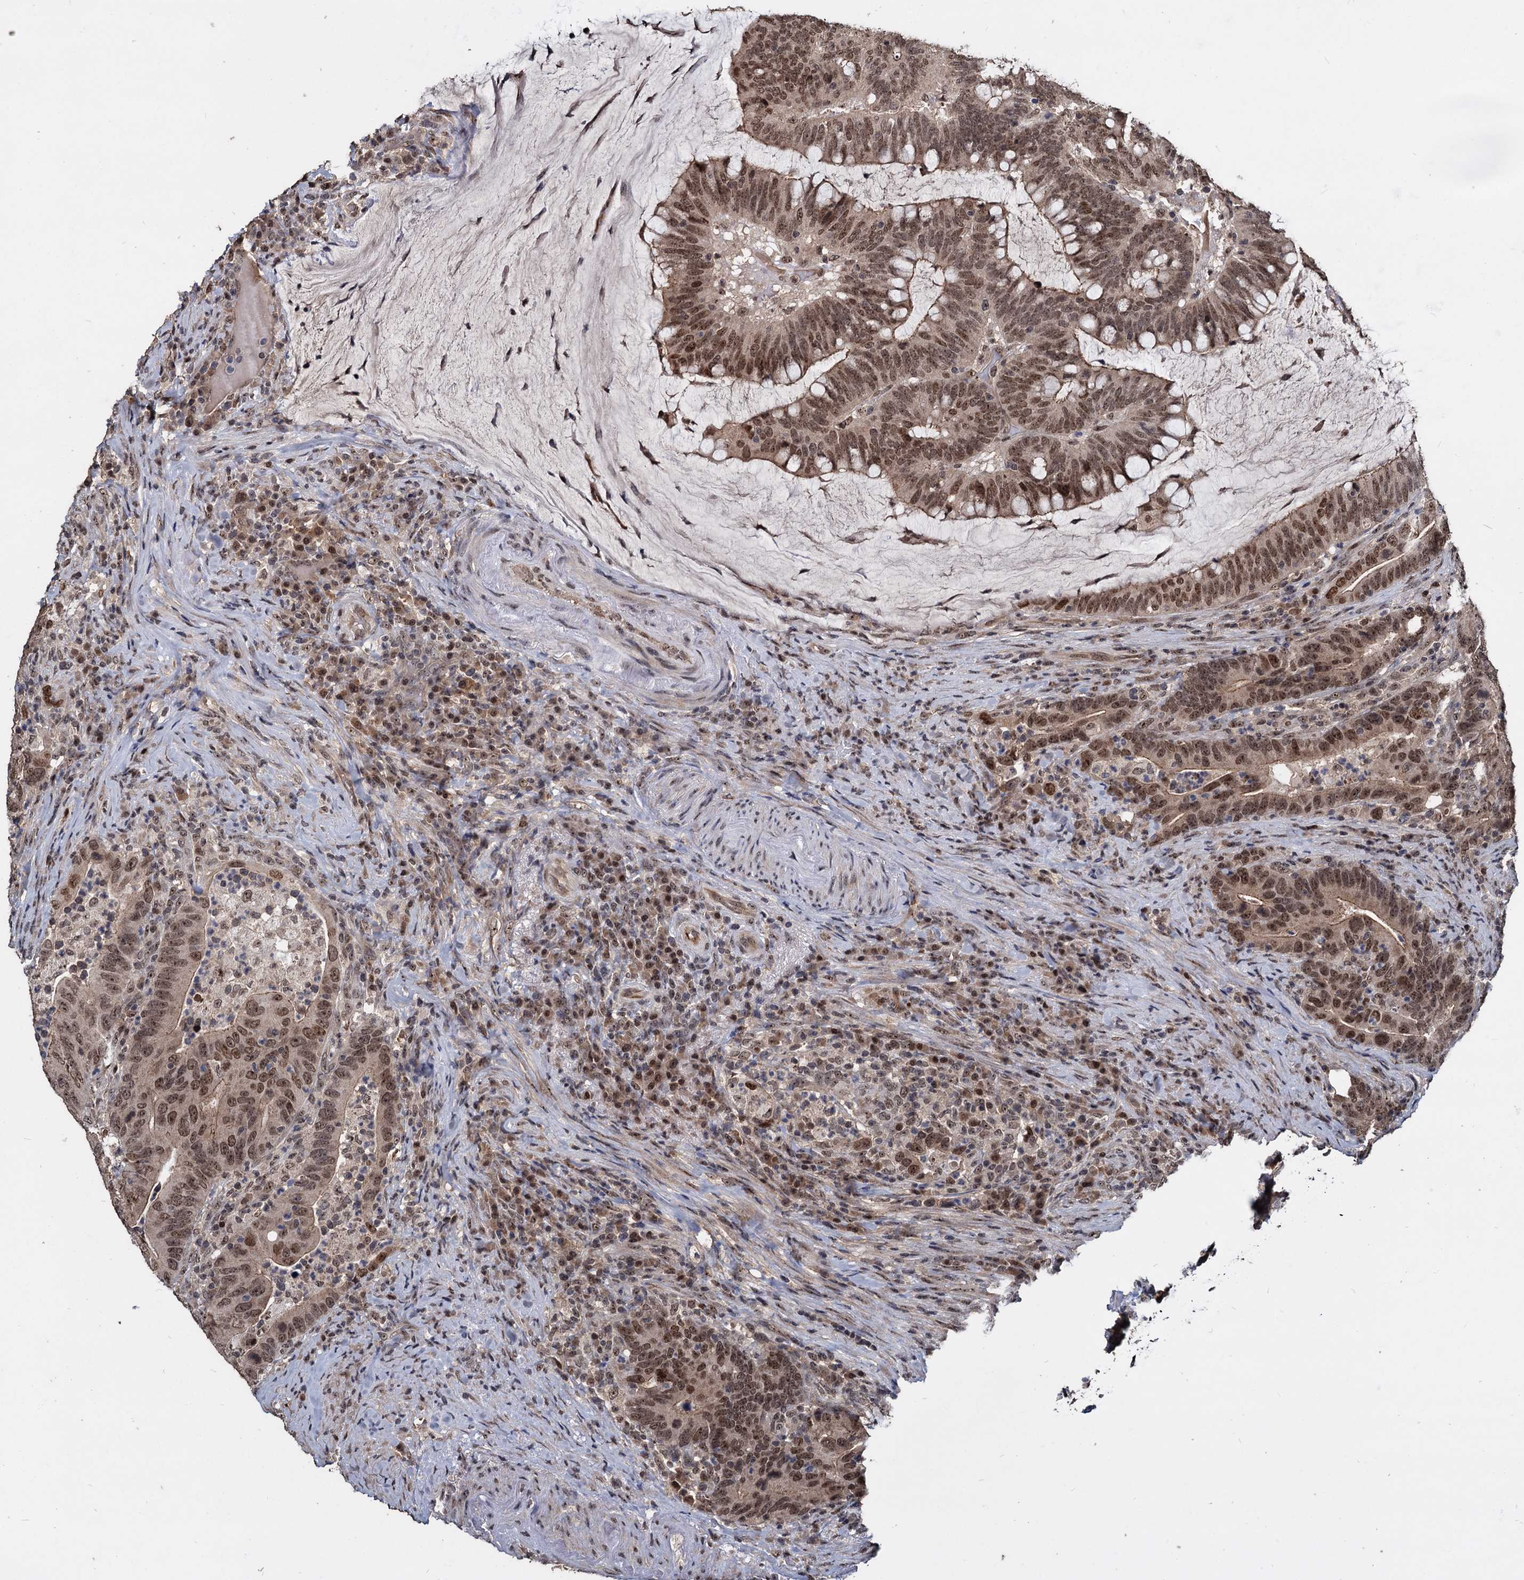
{"staining": {"intensity": "moderate", "quantity": ">75%", "location": "cytoplasmic/membranous,nuclear"}, "tissue": "colorectal cancer", "cell_type": "Tumor cells", "image_type": "cancer", "snomed": [{"axis": "morphology", "description": "Adenocarcinoma, NOS"}, {"axis": "topography", "description": "Colon"}], "caption": "Colorectal cancer (adenocarcinoma) tissue displays moderate cytoplasmic/membranous and nuclear staining in about >75% of tumor cells, visualized by immunohistochemistry. The staining is performed using DAB brown chromogen to label protein expression. The nuclei are counter-stained blue using hematoxylin.", "gene": "FAM216B", "patient": {"sex": "female", "age": 66}}